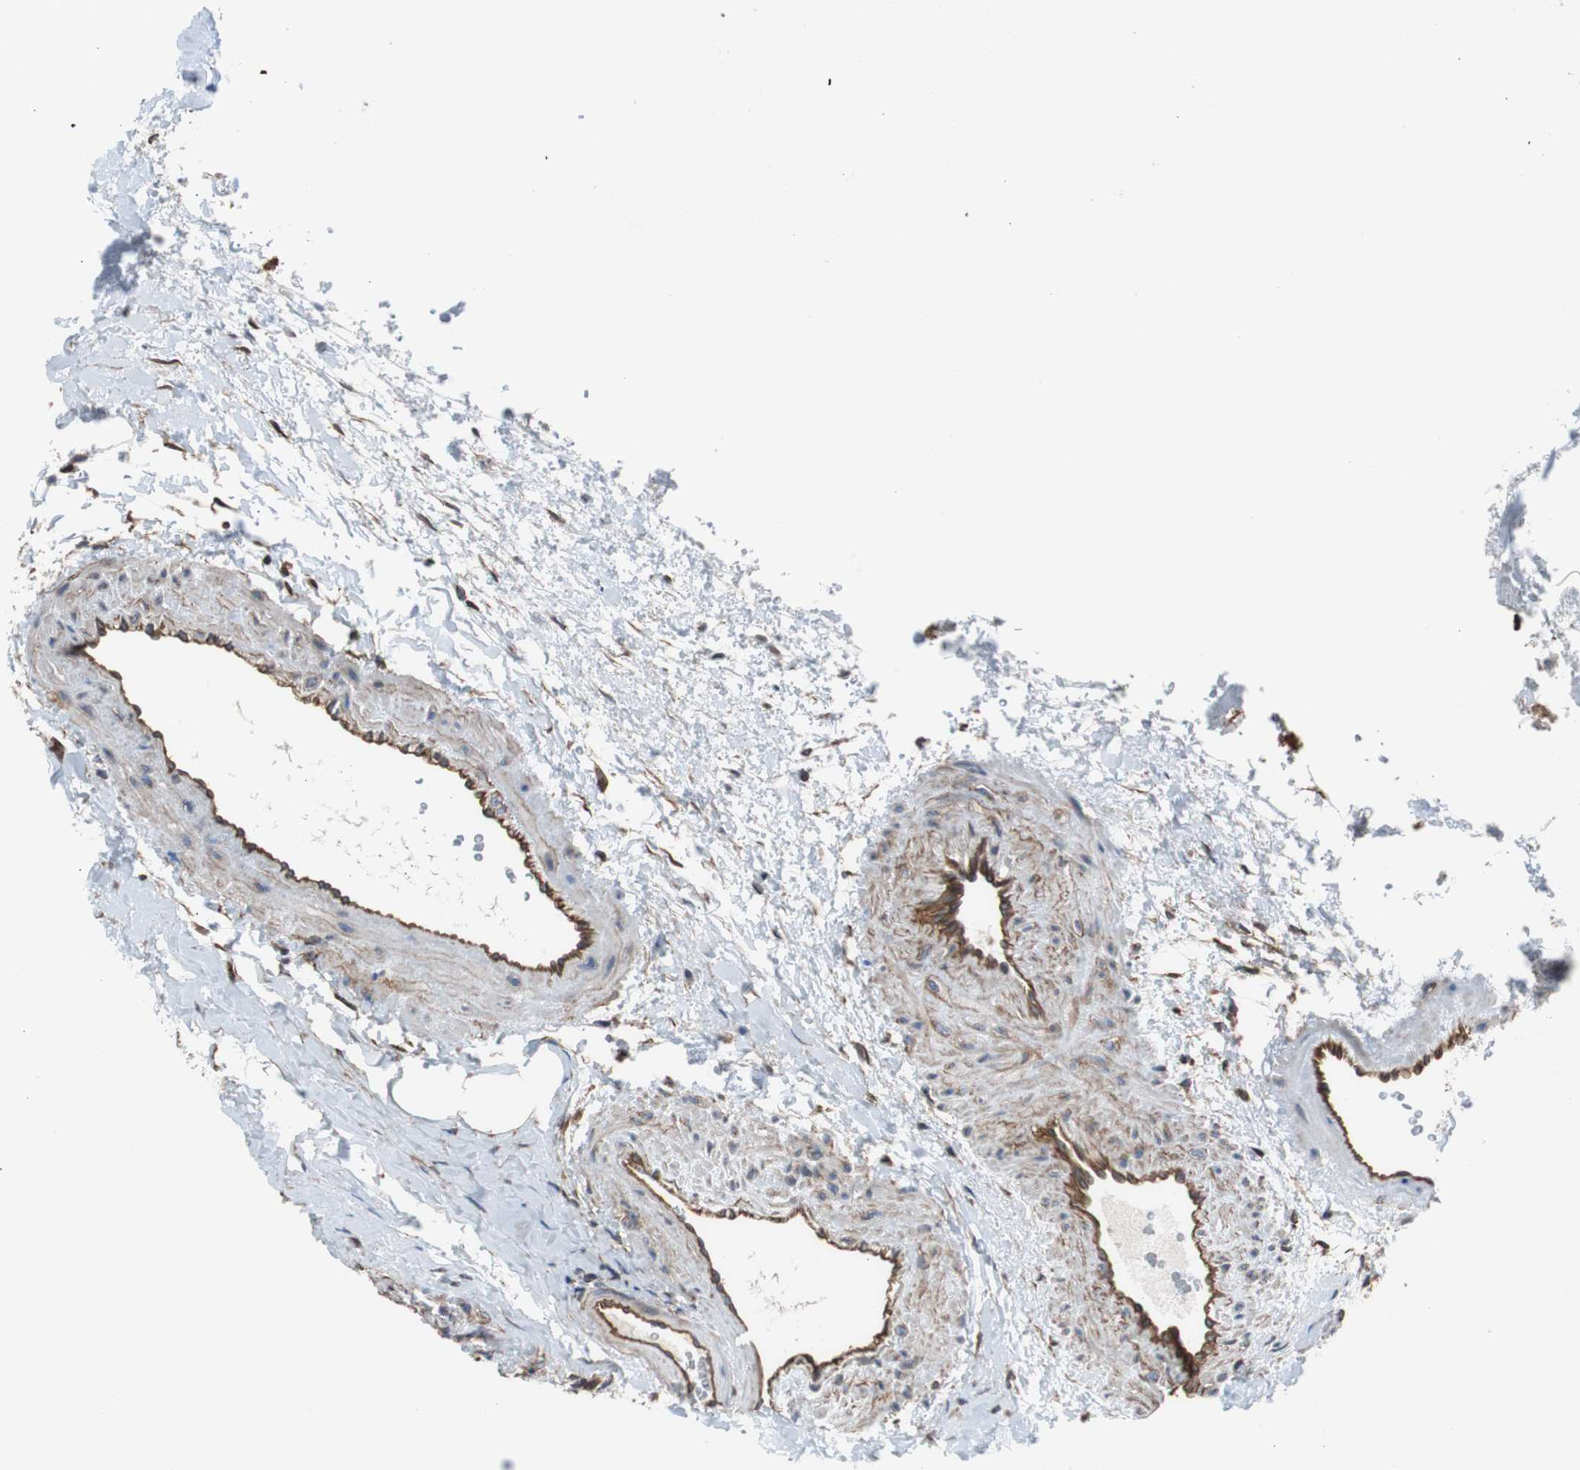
{"staining": {"intensity": "negative", "quantity": "none", "location": "none"}, "tissue": "parathyroid gland", "cell_type": "Glandular cells", "image_type": "normal", "snomed": [{"axis": "morphology", "description": "Normal tissue, NOS"}, {"axis": "morphology", "description": "Adenoma, NOS"}, {"axis": "topography", "description": "Parathyroid gland"}], "caption": "The photomicrograph reveals no significant positivity in glandular cells of parathyroid gland. (DAB immunohistochemistry with hematoxylin counter stain).", "gene": "KIF3B", "patient": {"sex": "female", "age": 86}}